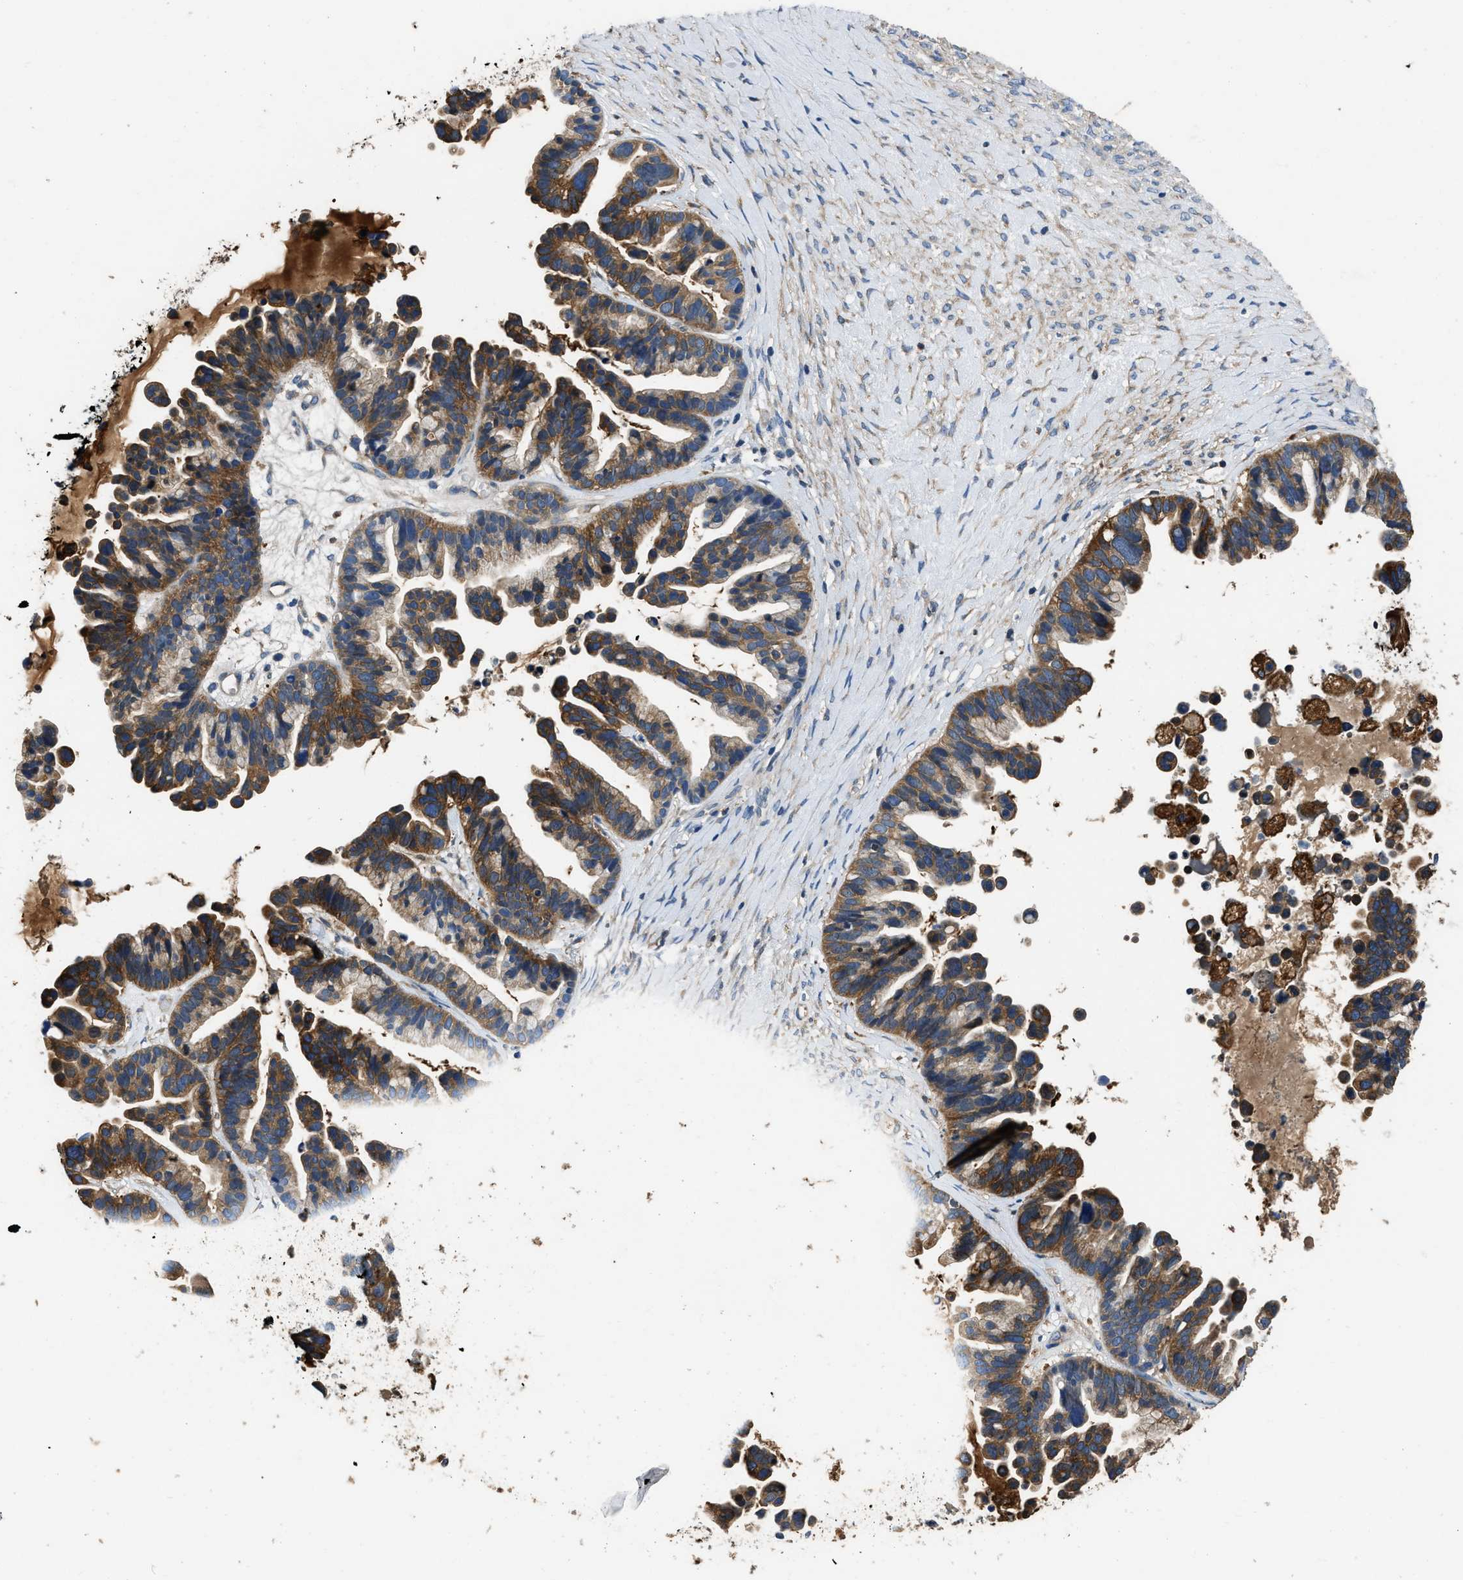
{"staining": {"intensity": "moderate", "quantity": ">75%", "location": "cytoplasmic/membranous"}, "tissue": "ovarian cancer", "cell_type": "Tumor cells", "image_type": "cancer", "snomed": [{"axis": "morphology", "description": "Cystadenocarcinoma, serous, NOS"}, {"axis": "topography", "description": "Ovary"}], "caption": "Human ovarian serous cystadenocarcinoma stained with a brown dye exhibits moderate cytoplasmic/membranous positive positivity in approximately >75% of tumor cells.", "gene": "PKM", "patient": {"sex": "female", "age": 56}}